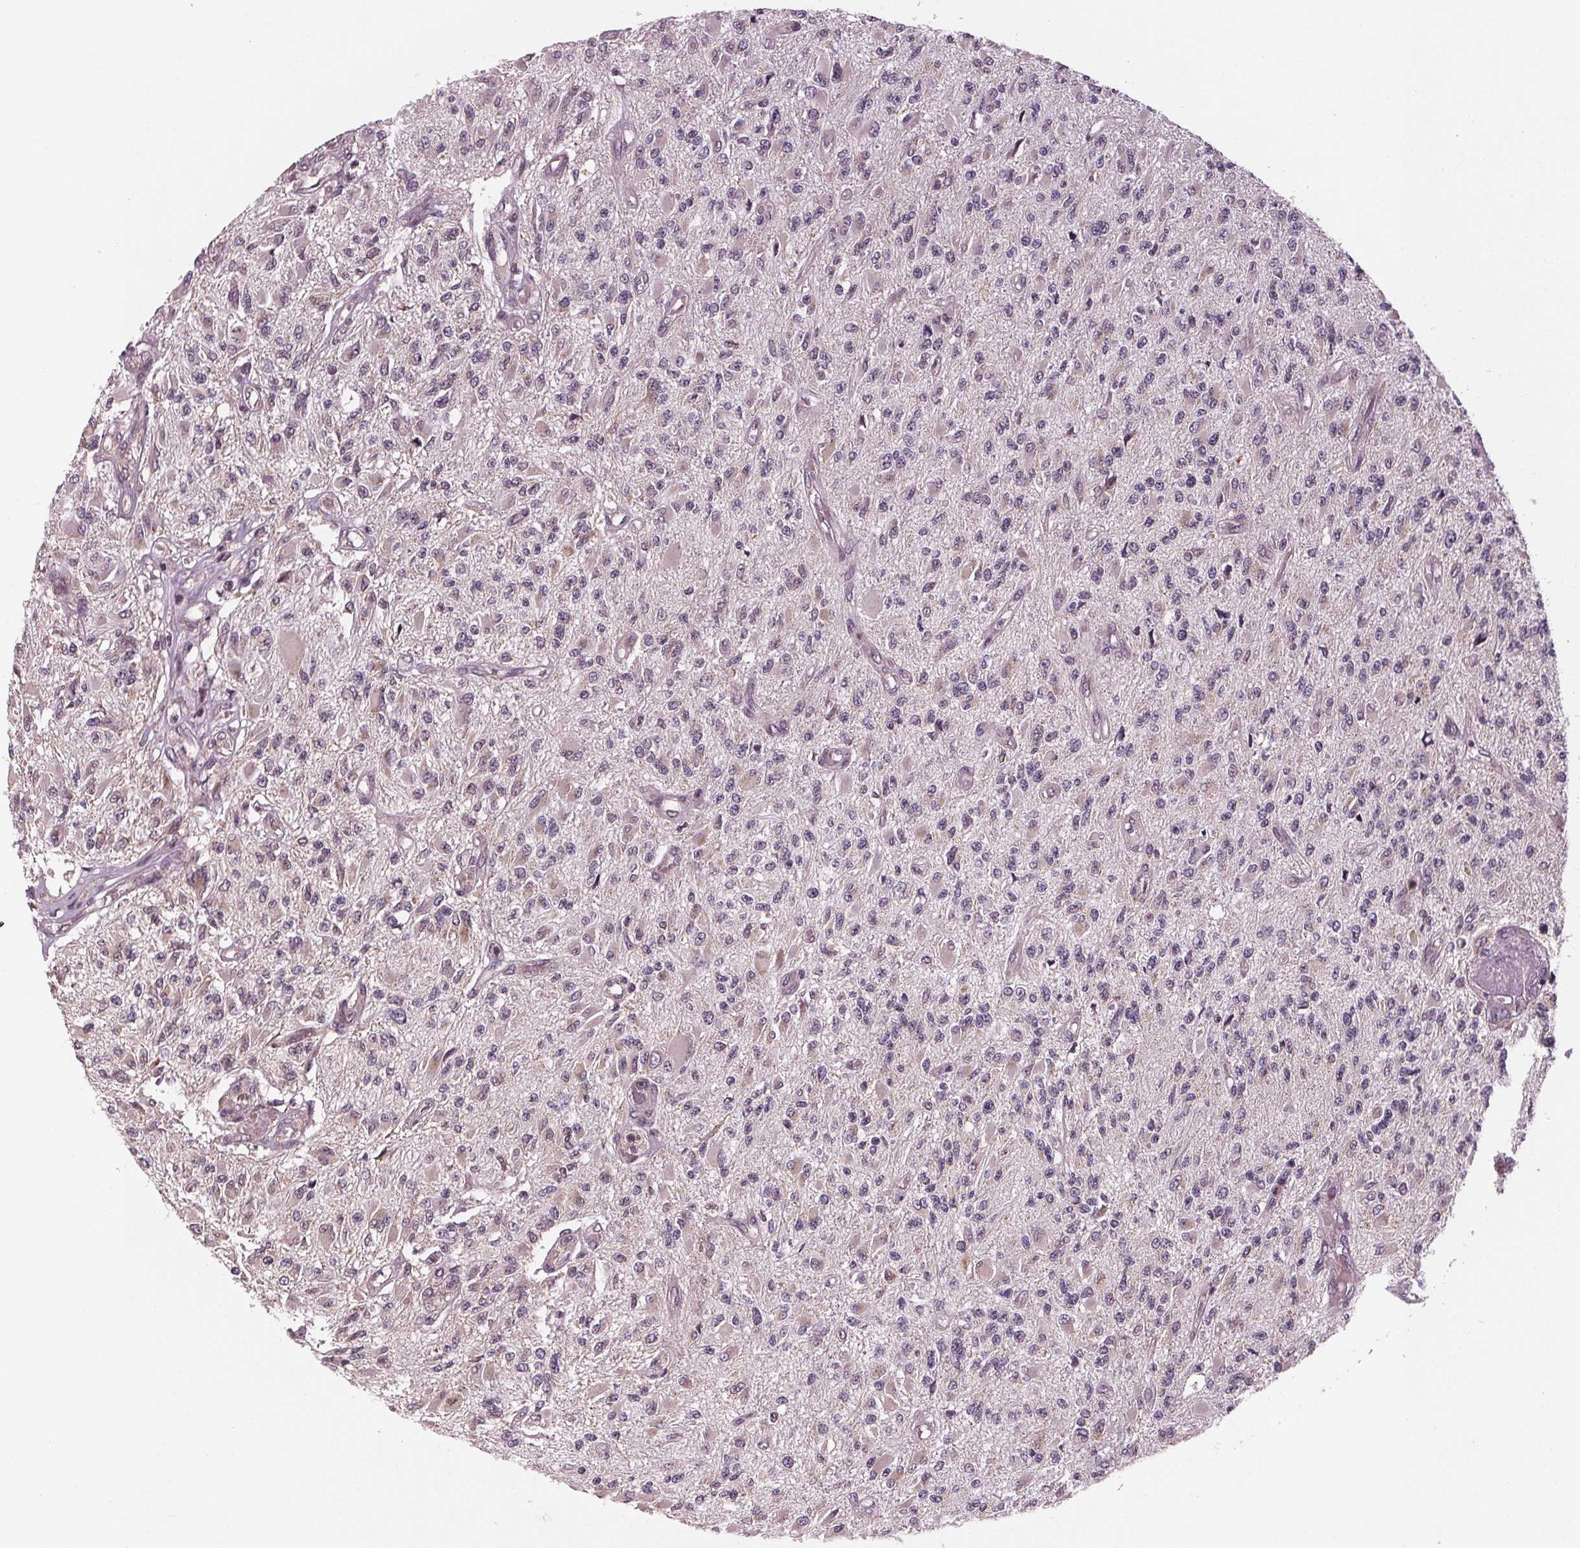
{"staining": {"intensity": "negative", "quantity": "none", "location": "none"}, "tissue": "glioma", "cell_type": "Tumor cells", "image_type": "cancer", "snomed": [{"axis": "morphology", "description": "Glioma, malignant, High grade"}, {"axis": "topography", "description": "Brain"}], "caption": "Immunohistochemistry (IHC) image of neoplastic tissue: human malignant glioma (high-grade) stained with DAB exhibits no significant protein expression in tumor cells.", "gene": "STAT3", "patient": {"sex": "female", "age": 63}}